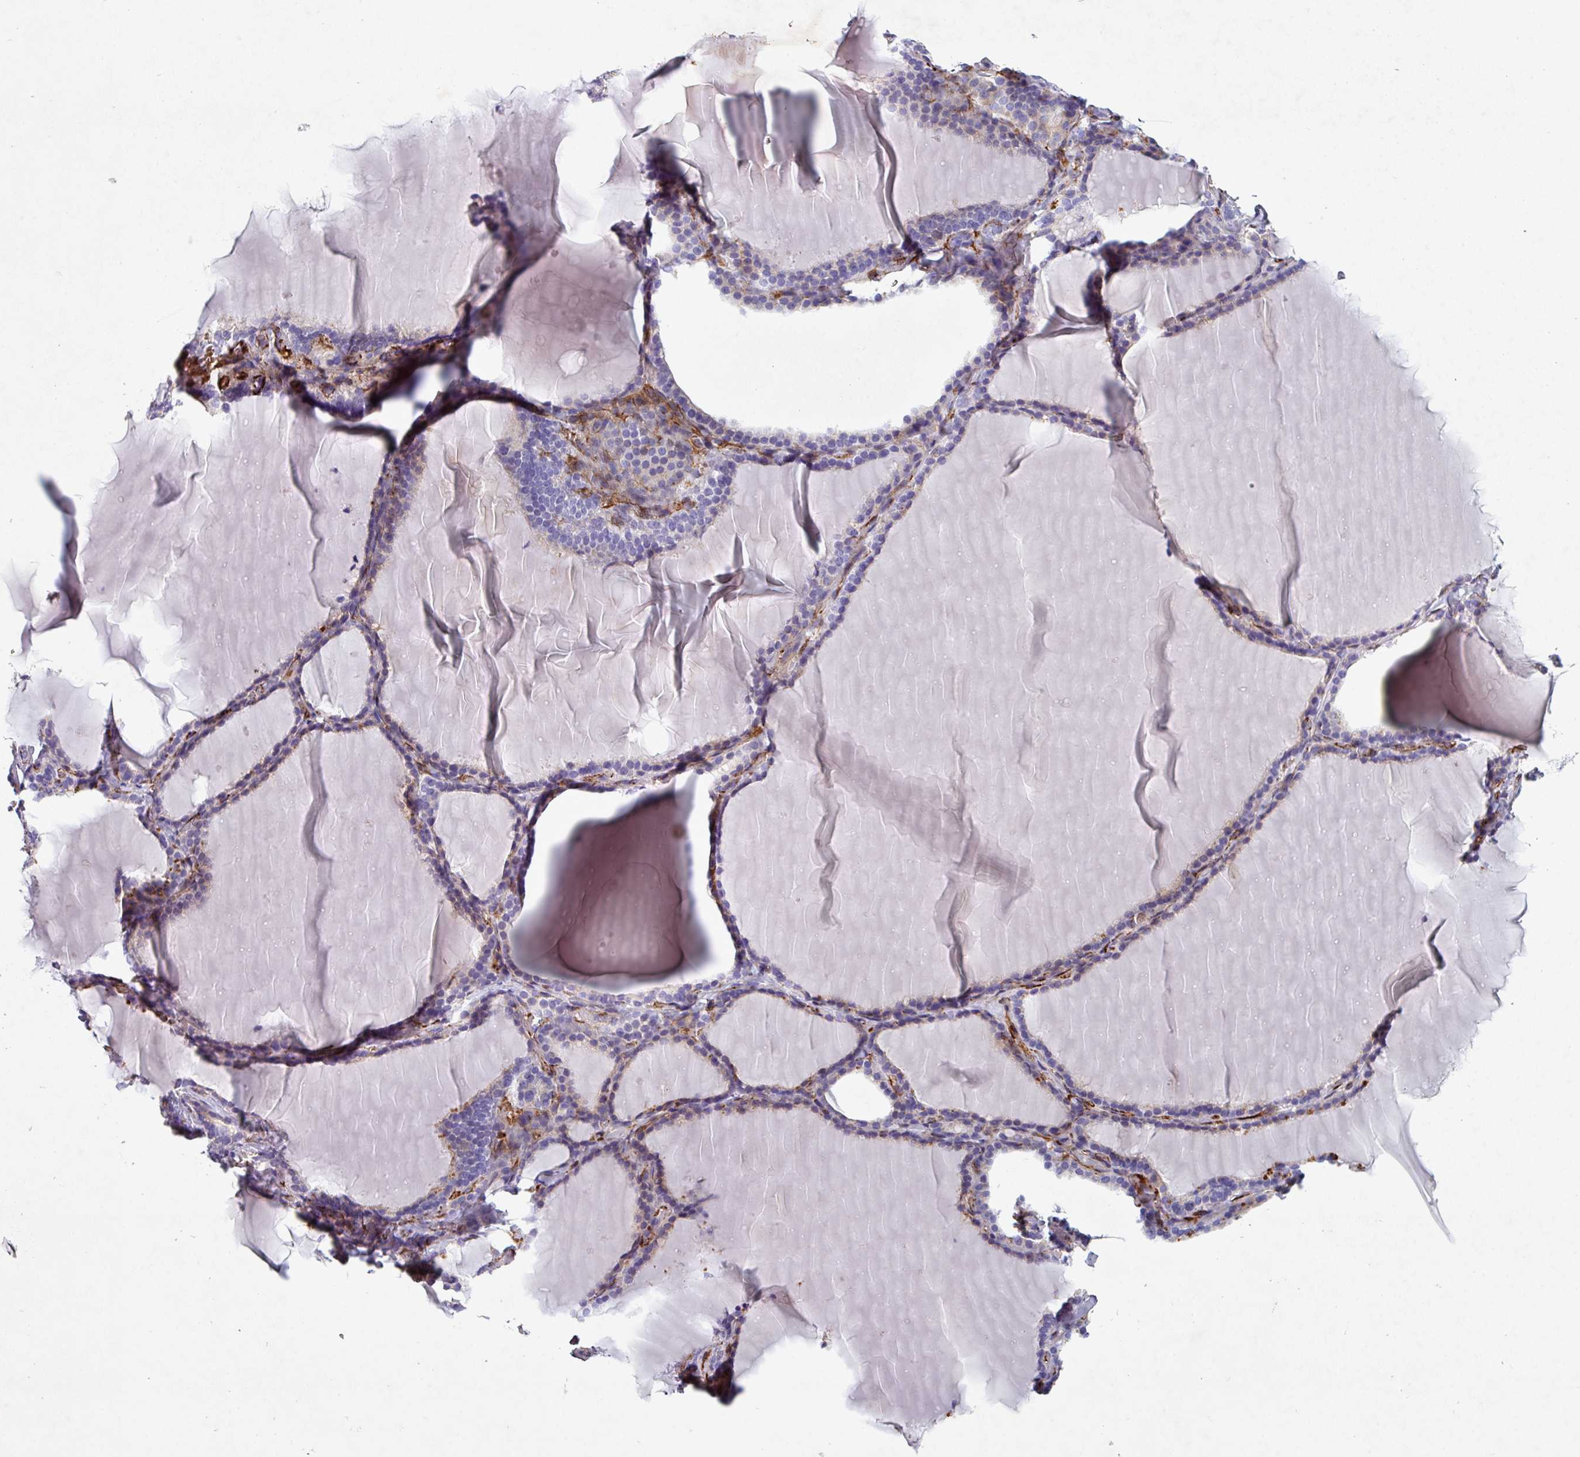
{"staining": {"intensity": "negative", "quantity": "none", "location": "none"}, "tissue": "thyroid gland", "cell_type": "Glandular cells", "image_type": "normal", "snomed": [{"axis": "morphology", "description": "Normal tissue, NOS"}, {"axis": "topography", "description": "Thyroid gland"}], "caption": "Glandular cells show no significant protein positivity in unremarkable thyroid gland.", "gene": "ATP2C2", "patient": {"sex": "female", "age": 31}}